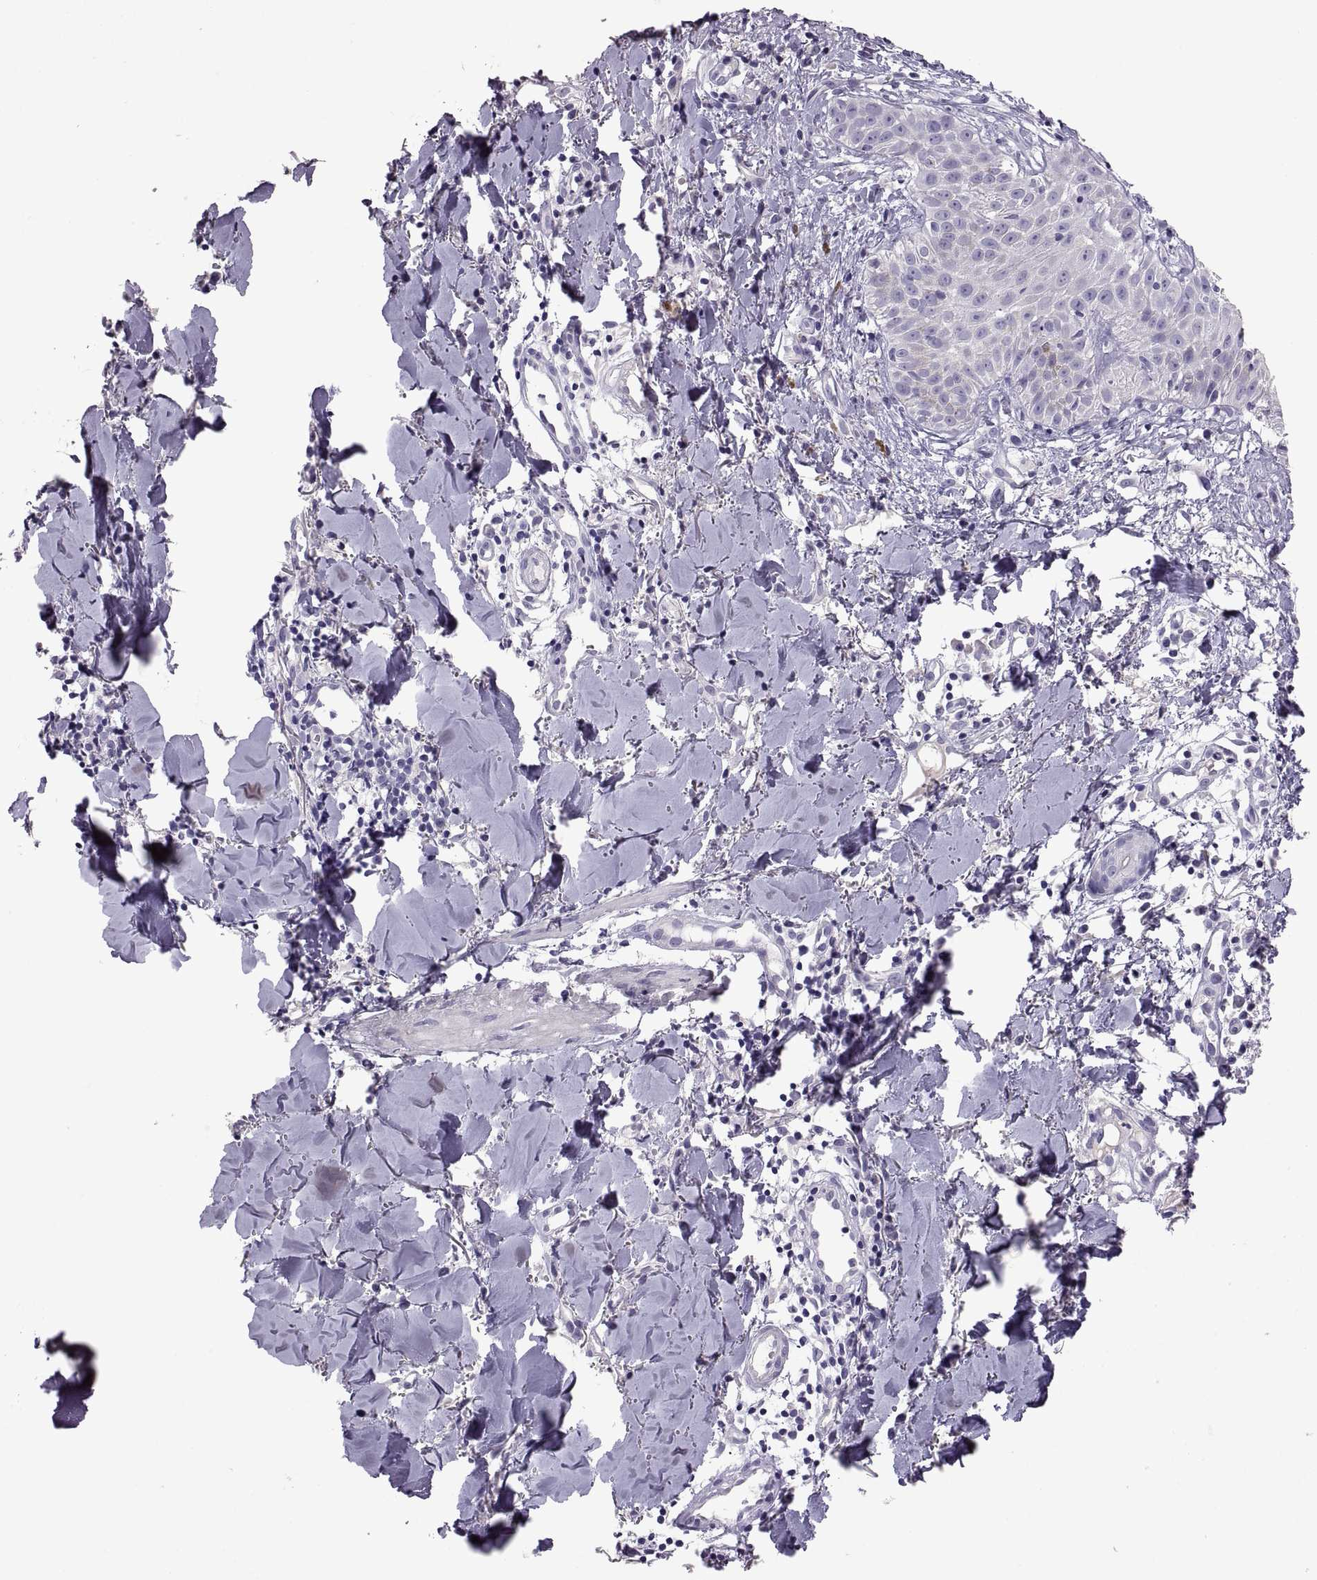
{"staining": {"intensity": "negative", "quantity": "none", "location": "none"}, "tissue": "melanoma", "cell_type": "Tumor cells", "image_type": "cancer", "snomed": [{"axis": "morphology", "description": "Malignant melanoma, NOS"}, {"axis": "topography", "description": "Skin"}], "caption": "This is an immunohistochemistry (IHC) photomicrograph of human melanoma. There is no expression in tumor cells.", "gene": "TBX19", "patient": {"sex": "male", "age": 51}}